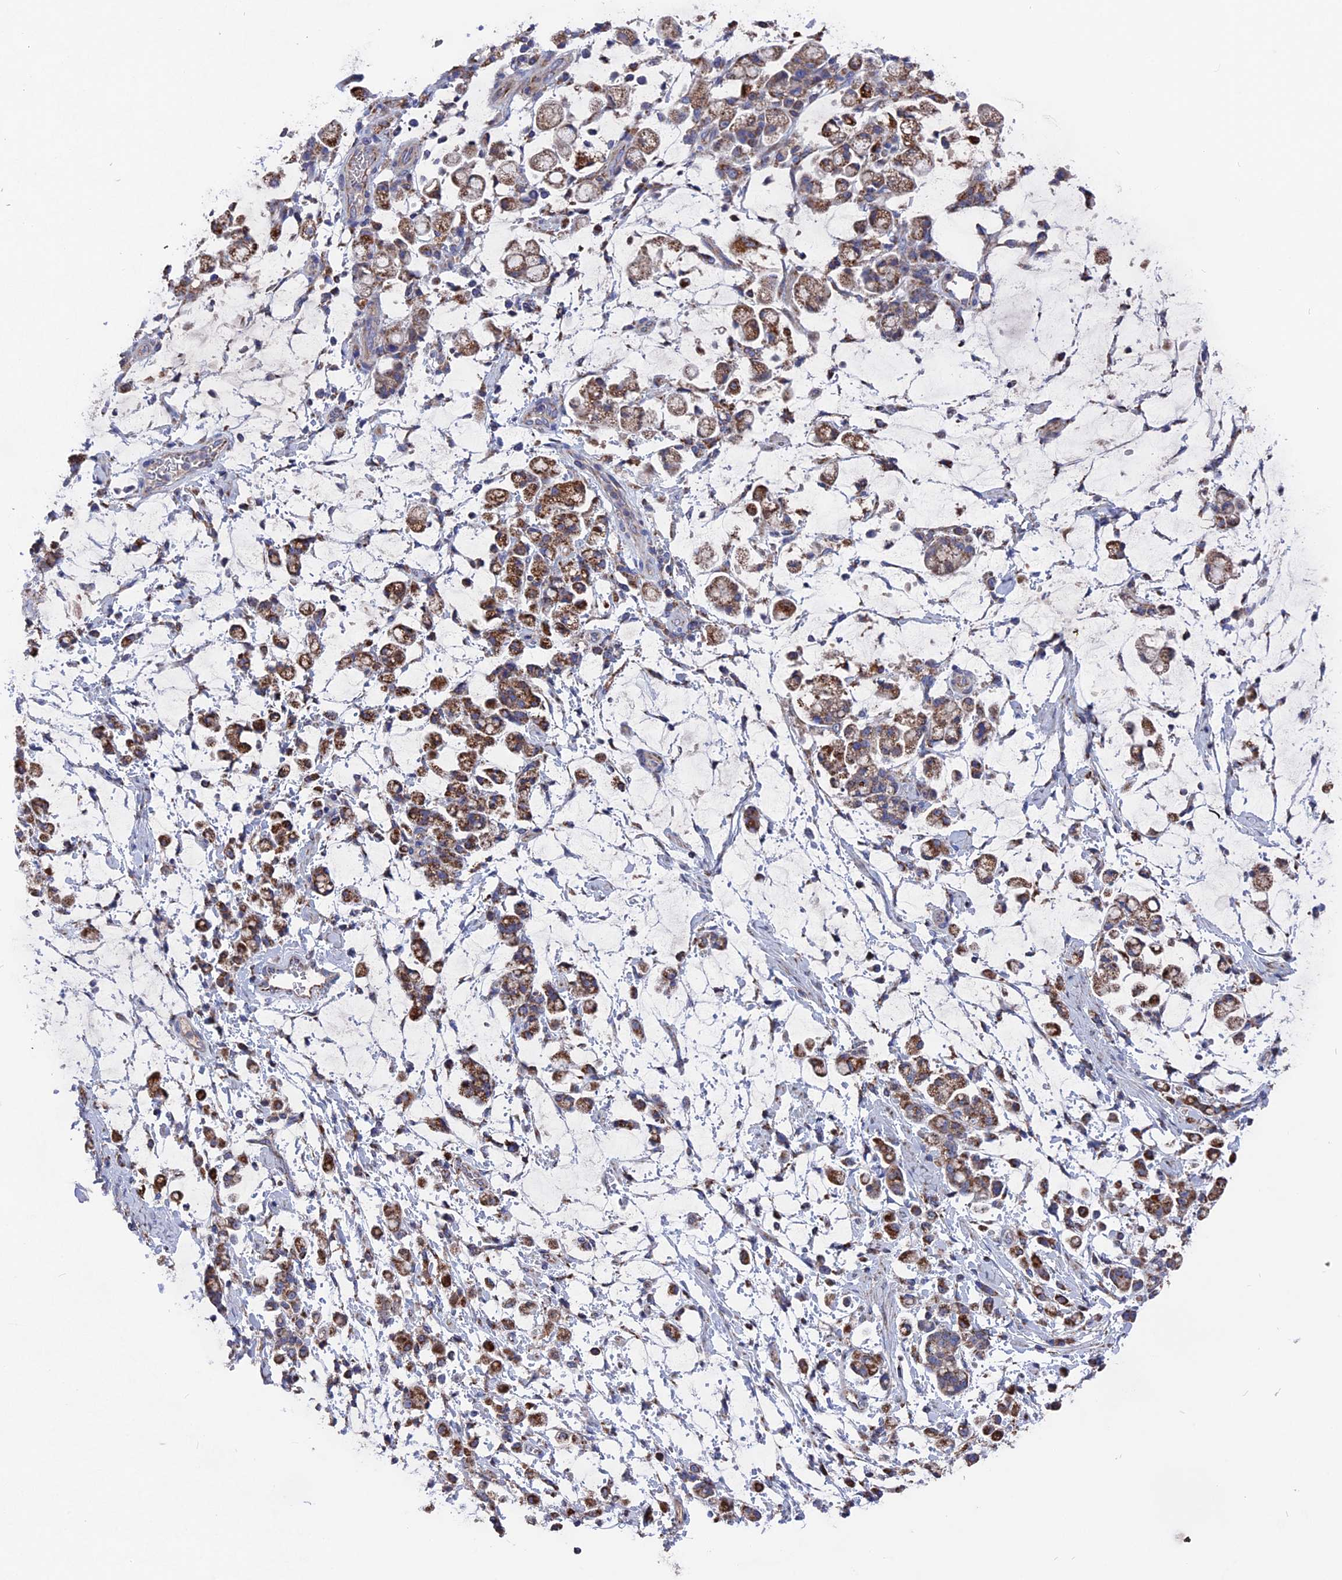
{"staining": {"intensity": "moderate", "quantity": ">75%", "location": "cytoplasmic/membranous"}, "tissue": "stomach cancer", "cell_type": "Tumor cells", "image_type": "cancer", "snomed": [{"axis": "morphology", "description": "Adenocarcinoma, NOS"}, {"axis": "topography", "description": "Stomach"}], "caption": "High-power microscopy captured an IHC photomicrograph of stomach adenocarcinoma, revealing moderate cytoplasmic/membranous positivity in approximately >75% of tumor cells. The protein is shown in brown color, while the nuclei are stained blue.", "gene": "TGFA", "patient": {"sex": "female", "age": 60}}